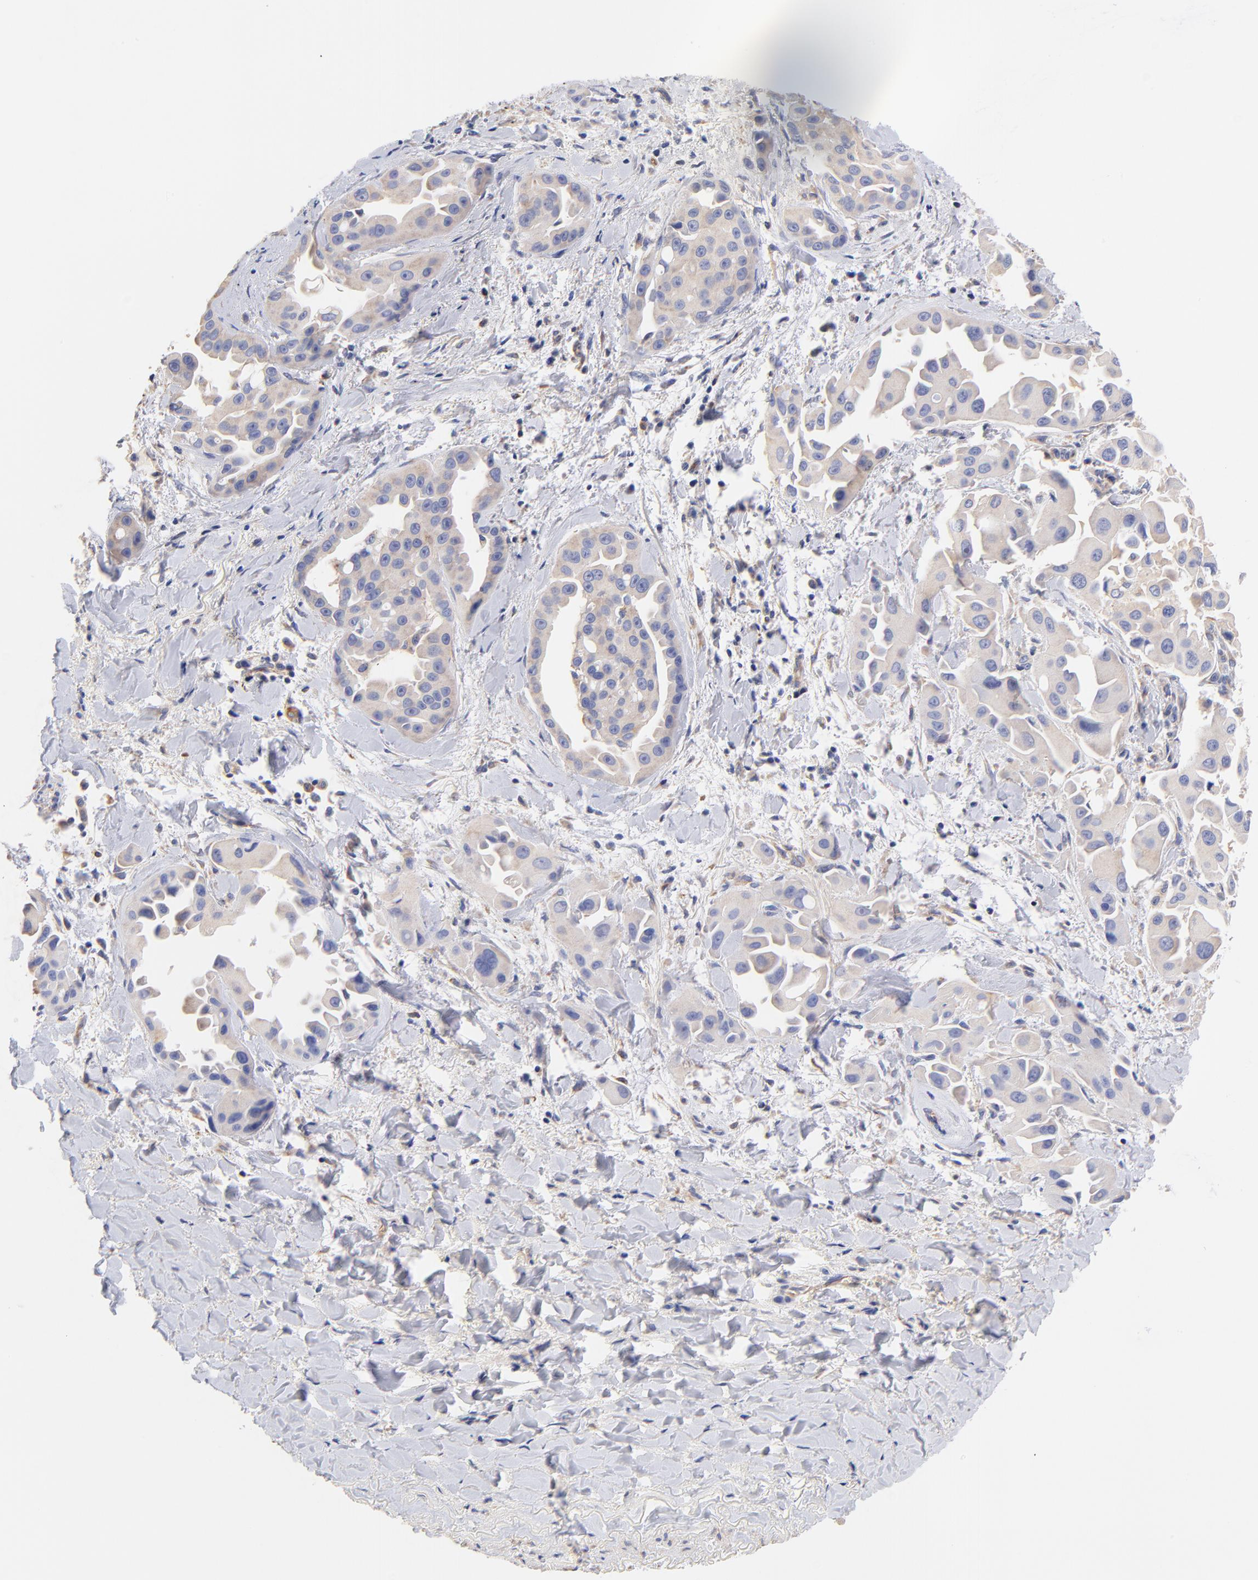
{"staining": {"intensity": "weak", "quantity": ">75%", "location": "cytoplasmic/membranous"}, "tissue": "lung cancer", "cell_type": "Tumor cells", "image_type": "cancer", "snomed": [{"axis": "morphology", "description": "Normal tissue, NOS"}, {"axis": "morphology", "description": "Adenocarcinoma, NOS"}, {"axis": "topography", "description": "Bronchus"}], "caption": "Human lung cancer stained for a protein (brown) exhibits weak cytoplasmic/membranous positive staining in approximately >75% of tumor cells.", "gene": "HS3ST1", "patient": {"sex": "male", "age": 68}}